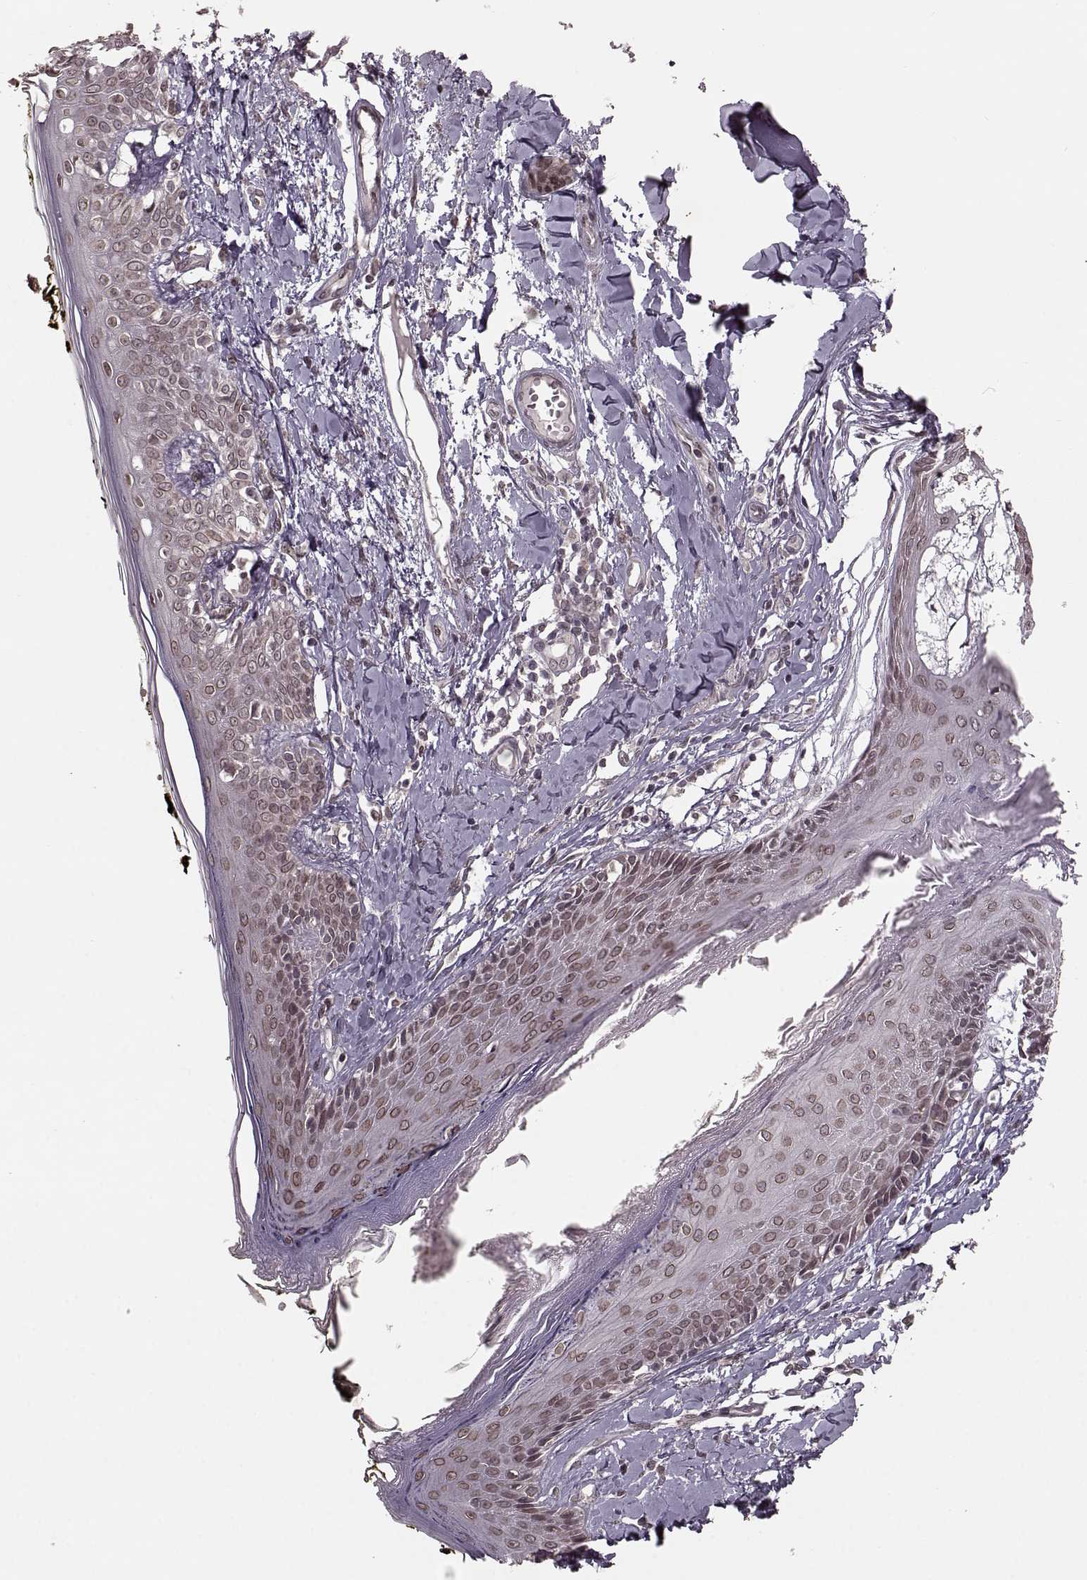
{"staining": {"intensity": "negative", "quantity": "none", "location": "none"}, "tissue": "skin", "cell_type": "Fibroblasts", "image_type": "normal", "snomed": [{"axis": "morphology", "description": "Normal tissue, NOS"}, {"axis": "topography", "description": "Skin"}], "caption": "Photomicrograph shows no protein expression in fibroblasts of benign skin.", "gene": "NUP37", "patient": {"sex": "male", "age": 76}}